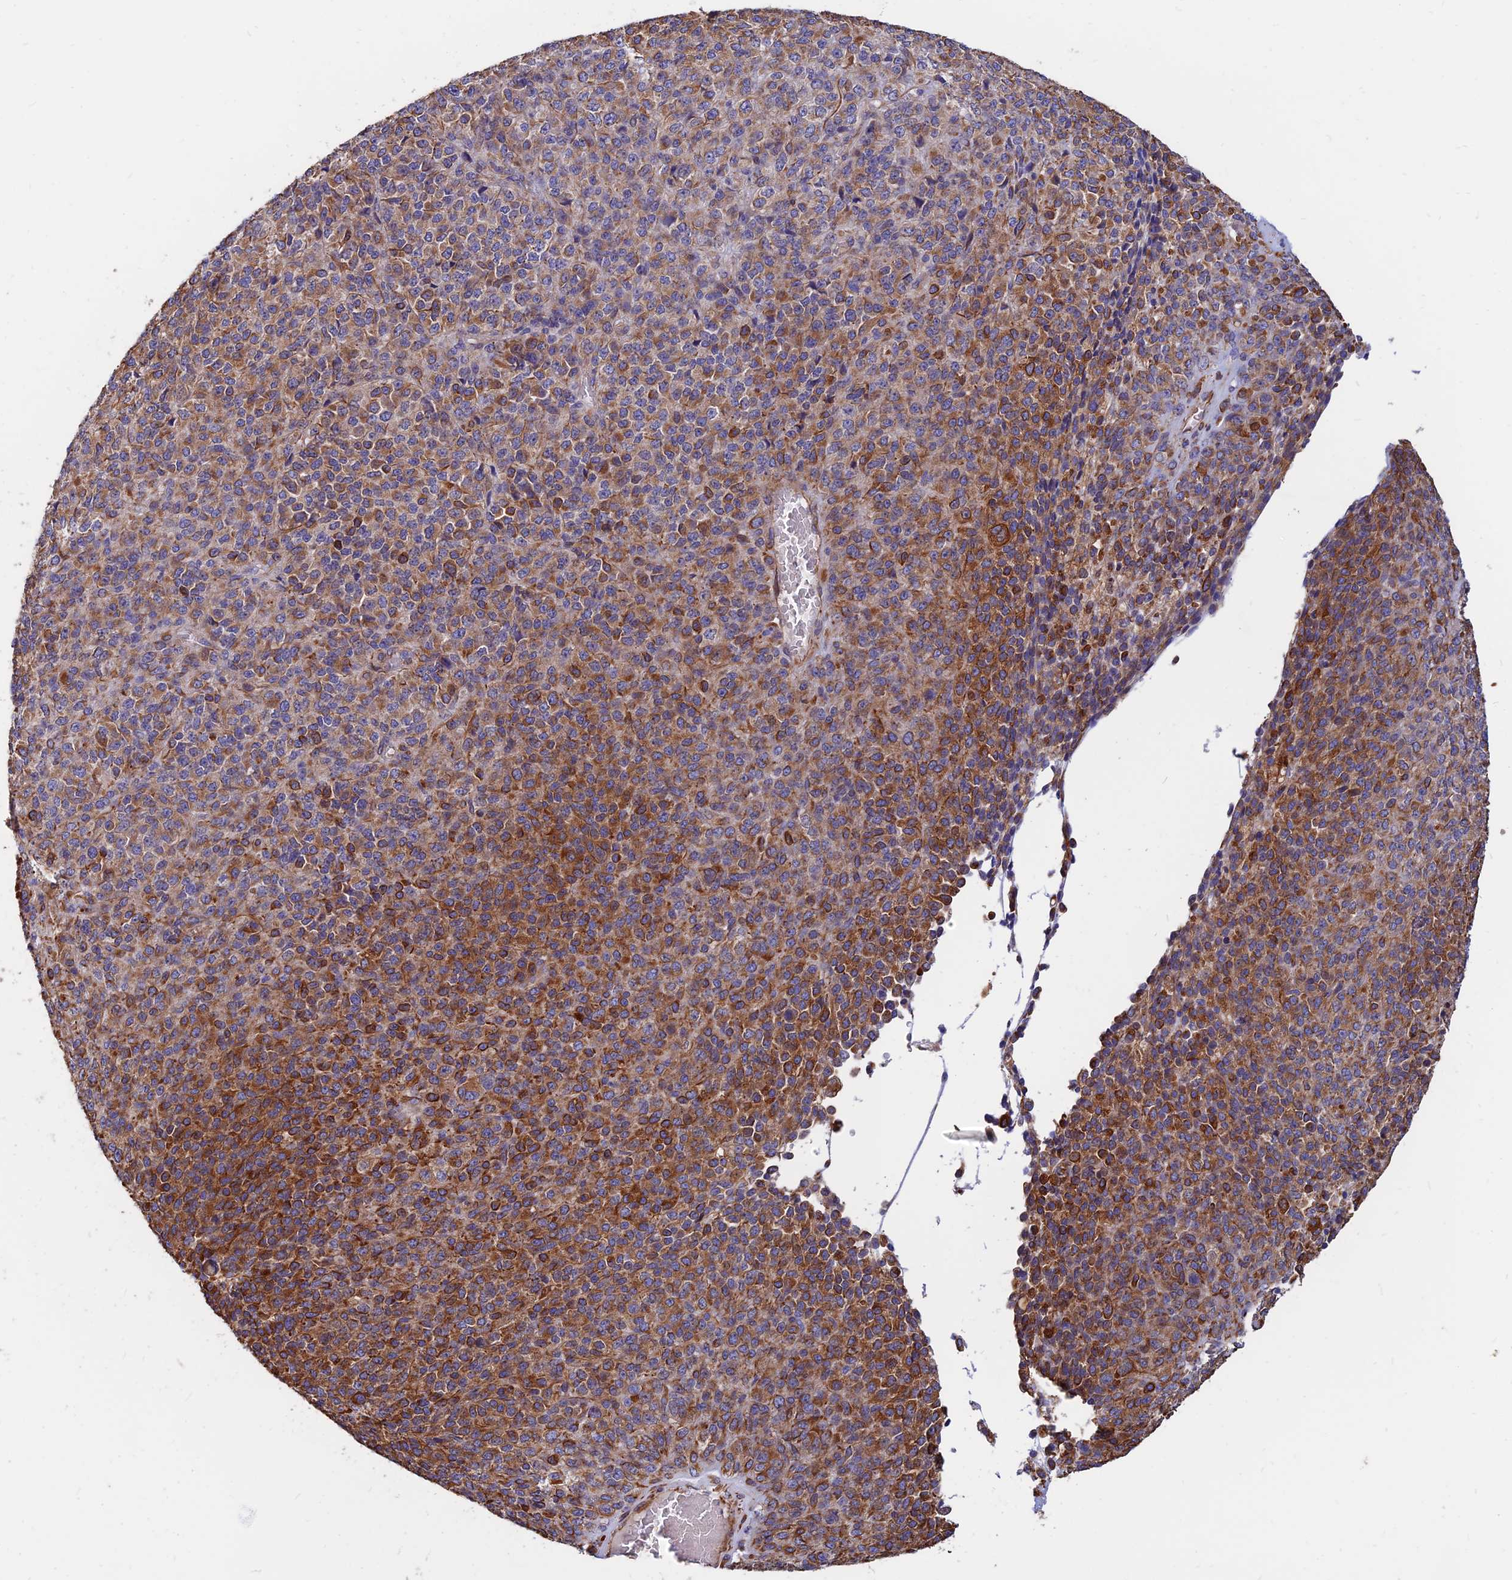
{"staining": {"intensity": "strong", "quantity": "25%-75%", "location": "cytoplasmic/membranous"}, "tissue": "melanoma", "cell_type": "Tumor cells", "image_type": "cancer", "snomed": [{"axis": "morphology", "description": "Malignant melanoma, Metastatic site"}, {"axis": "topography", "description": "Brain"}], "caption": "Approximately 25%-75% of tumor cells in melanoma reveal strong cytoplasmic/membranous protein staining as visualized by brown immunohistochemical staining.", "gene": "CDK18", "patient": {"sex": "female", "age": 56}}